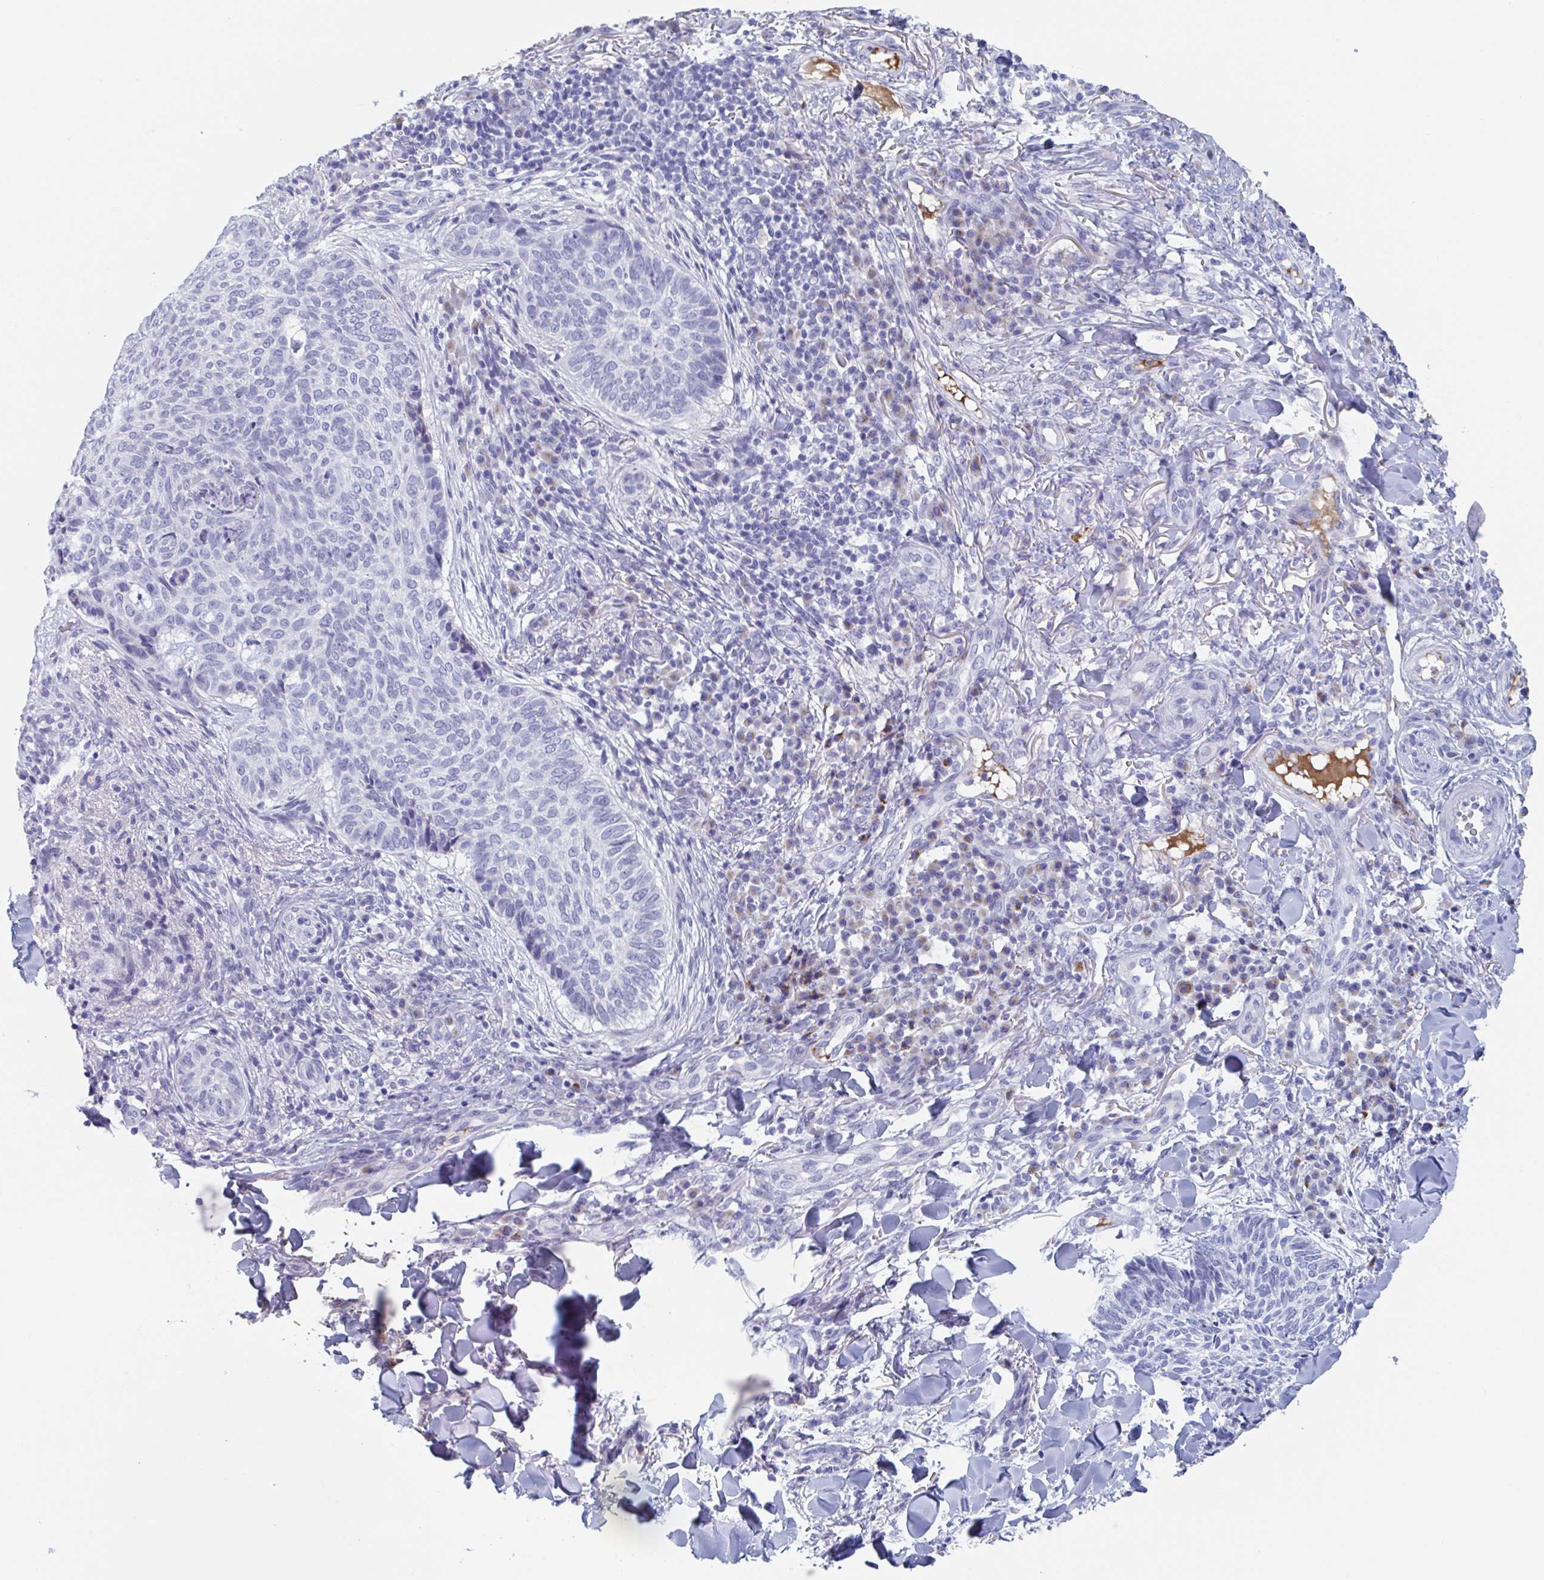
{"staining": {"intensity": "negative", "quantity": "none", "location": "none"}, "tissue": "skin cancer", "cell_type": "Tumor cells", "image_type": "cancer", "snomed": [{"axis": "morphology", "description": "Normal tissue, NOS"}, {"axis": "morphology", "description": "Basal cell carcinoma"}, {"axis": "topography", "description": "Skin"}], "caption": "An IHC histopathology image of basal cell carcinoma (skin) is shown. There is no staining in tumor cells of basal cell carcinoma (skin). (DAB (3,3'-diaminobenzidine) immunohistochemistry, high magnification).", "gene": "NT5C3B", "patient": {"sex": "male", "age": 50}}